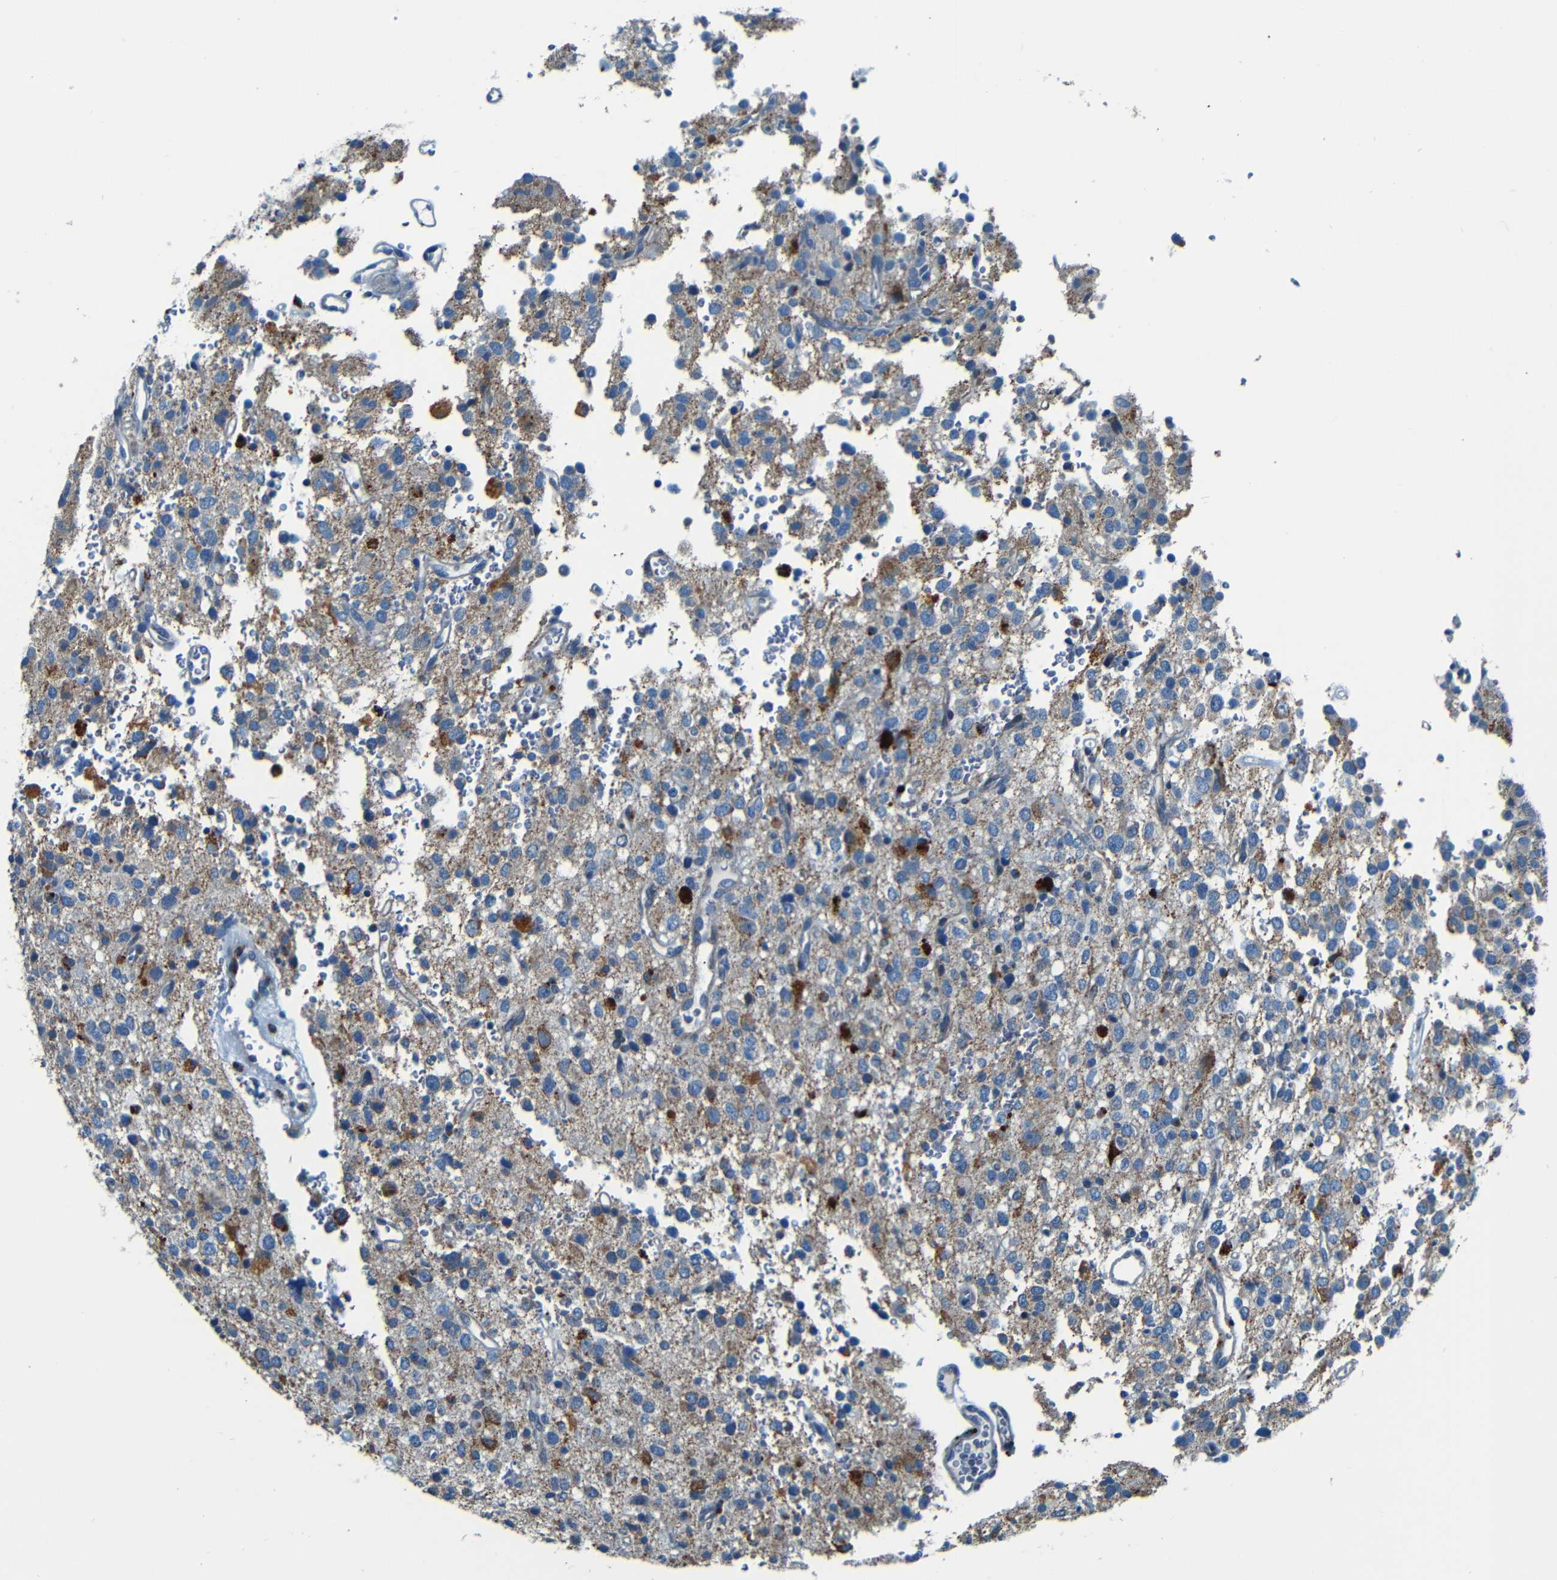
{"staining": {"intensity": "strong", "quantity": "<25%", "location": "cytoplasmic/membranous"}, "tissue": "glioma", "cell_type": "Tumor cells", "image_type": "cancer", "snomed": [{"axis": "morphology", "description": "Glioma, malignant, High grade"}, {"axis": "topography", "description": "Brain"}], "caption": "Protein staining of malignant glioma (high-grade) tissue displays strong cytoplasmic/membranous expression in about <25% of tumor cells. (DAB = brown stain, brightfield microscopy at high magnification).", "gene": "WSCD2", "patient": {"sex": "male", "age": 47}}